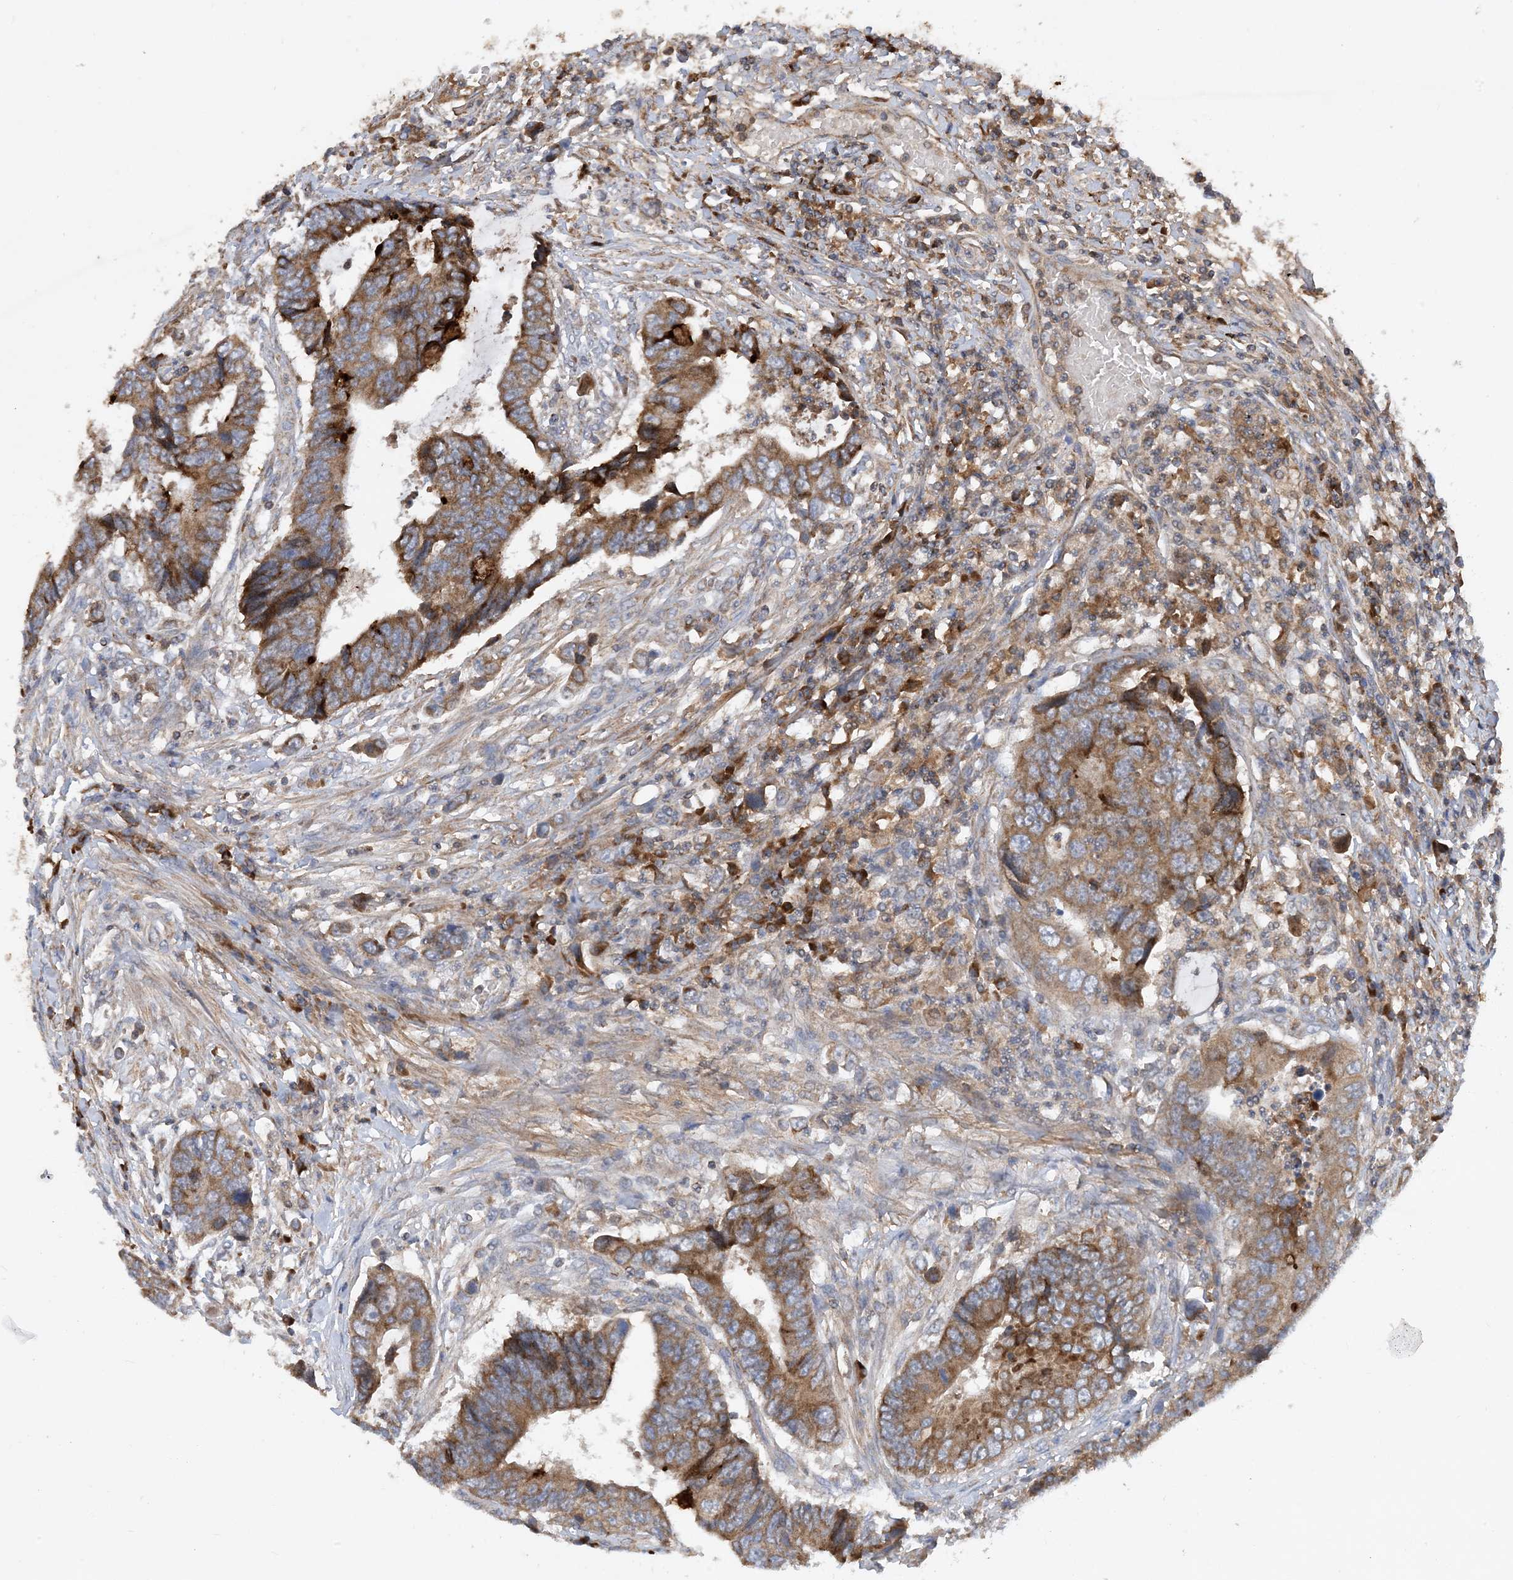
{"staining": {"intensity": "moderate", "quantity": ">75%", "location": "cytoplasmic/membranous"}, "tissue": "colorectal cancer", "cell_type": "Tumor cells", "image_type": "cancer", "snomed": [{"axis": "morphology", "description": "Adenocarcinoma, NOS"}, {"axis": "topography", "description": "Rectum"}], "caption": "Protein expression analysis of human colorectal cancer reveals moderate cytoplasmic/membranous expression in approximately >75% of tumor cells. (DAB IHC, brown staining for protein, blue staining for nuclei).", "gene": "STK19", "patient": {"sex": "male", "age": 84}}